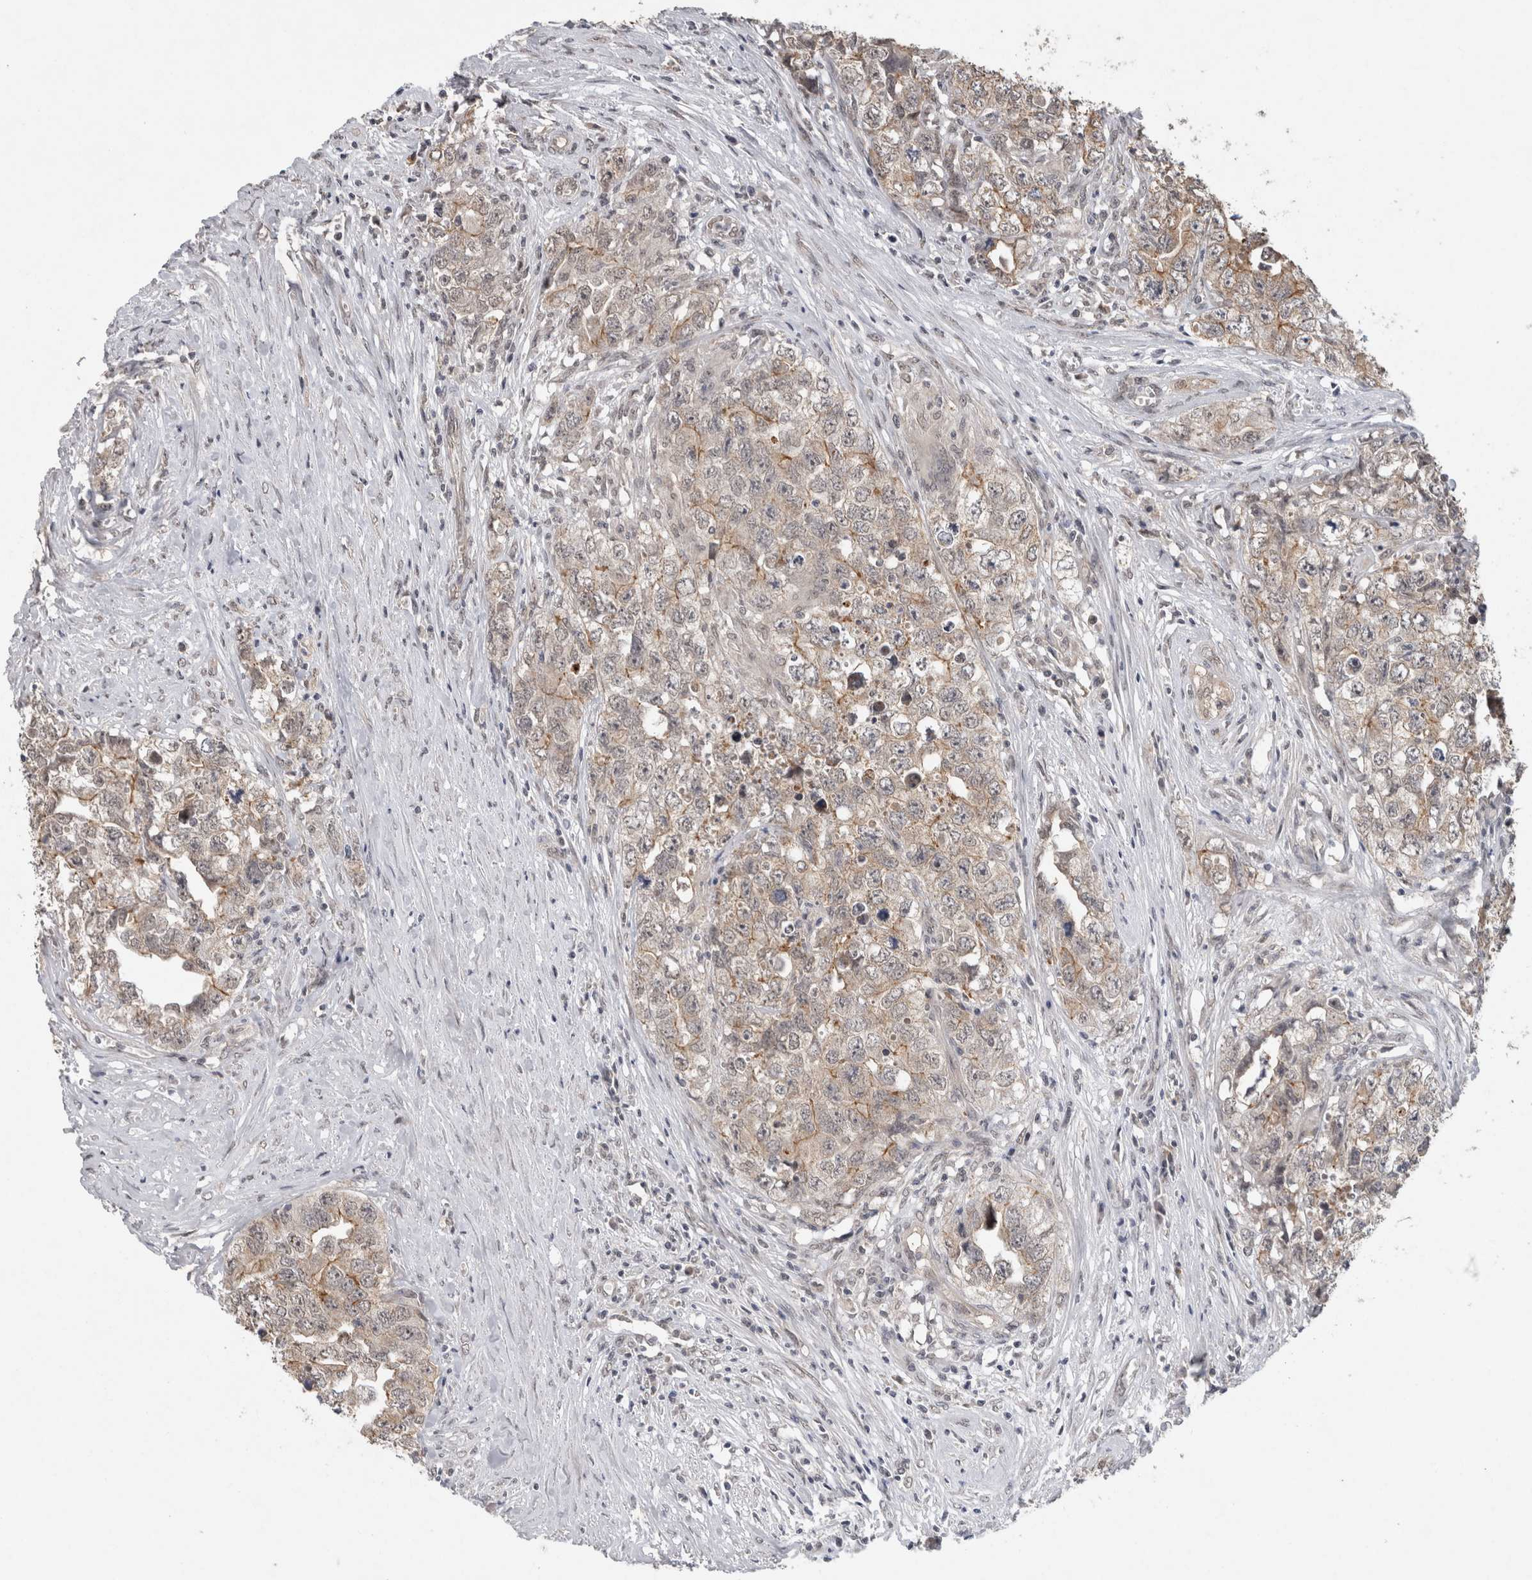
{"staining": {"intensity": "weak", "quantity": "<25%", "location": "cytoplasmic/membranous"}, "tissue": "testis cancer", "cell_type": "Tumor cells", "image_type": "cancer", "snomed": [{"axis": "morphology", "description": "Seminoma, NOS"}, {"axis": "morphology", "description": "Carcinoma, Embryonal, NOS"}, {"axis": "topography", "description": "Testis"}], "caption": "This micrograph is of testis cancer stained with immunohistochemistry (IHC) to label a protein in brown with the nuclei are counter-stained blue. There is no staining in tumor cells. (Stains: DAB immunohistochemistry (IHC) with hematoxylin counter stain, Microscopy: brightfield microscopy at high magnification).", "gene": "RHPN1", "patient": {"sex": "male", "age": 43}}